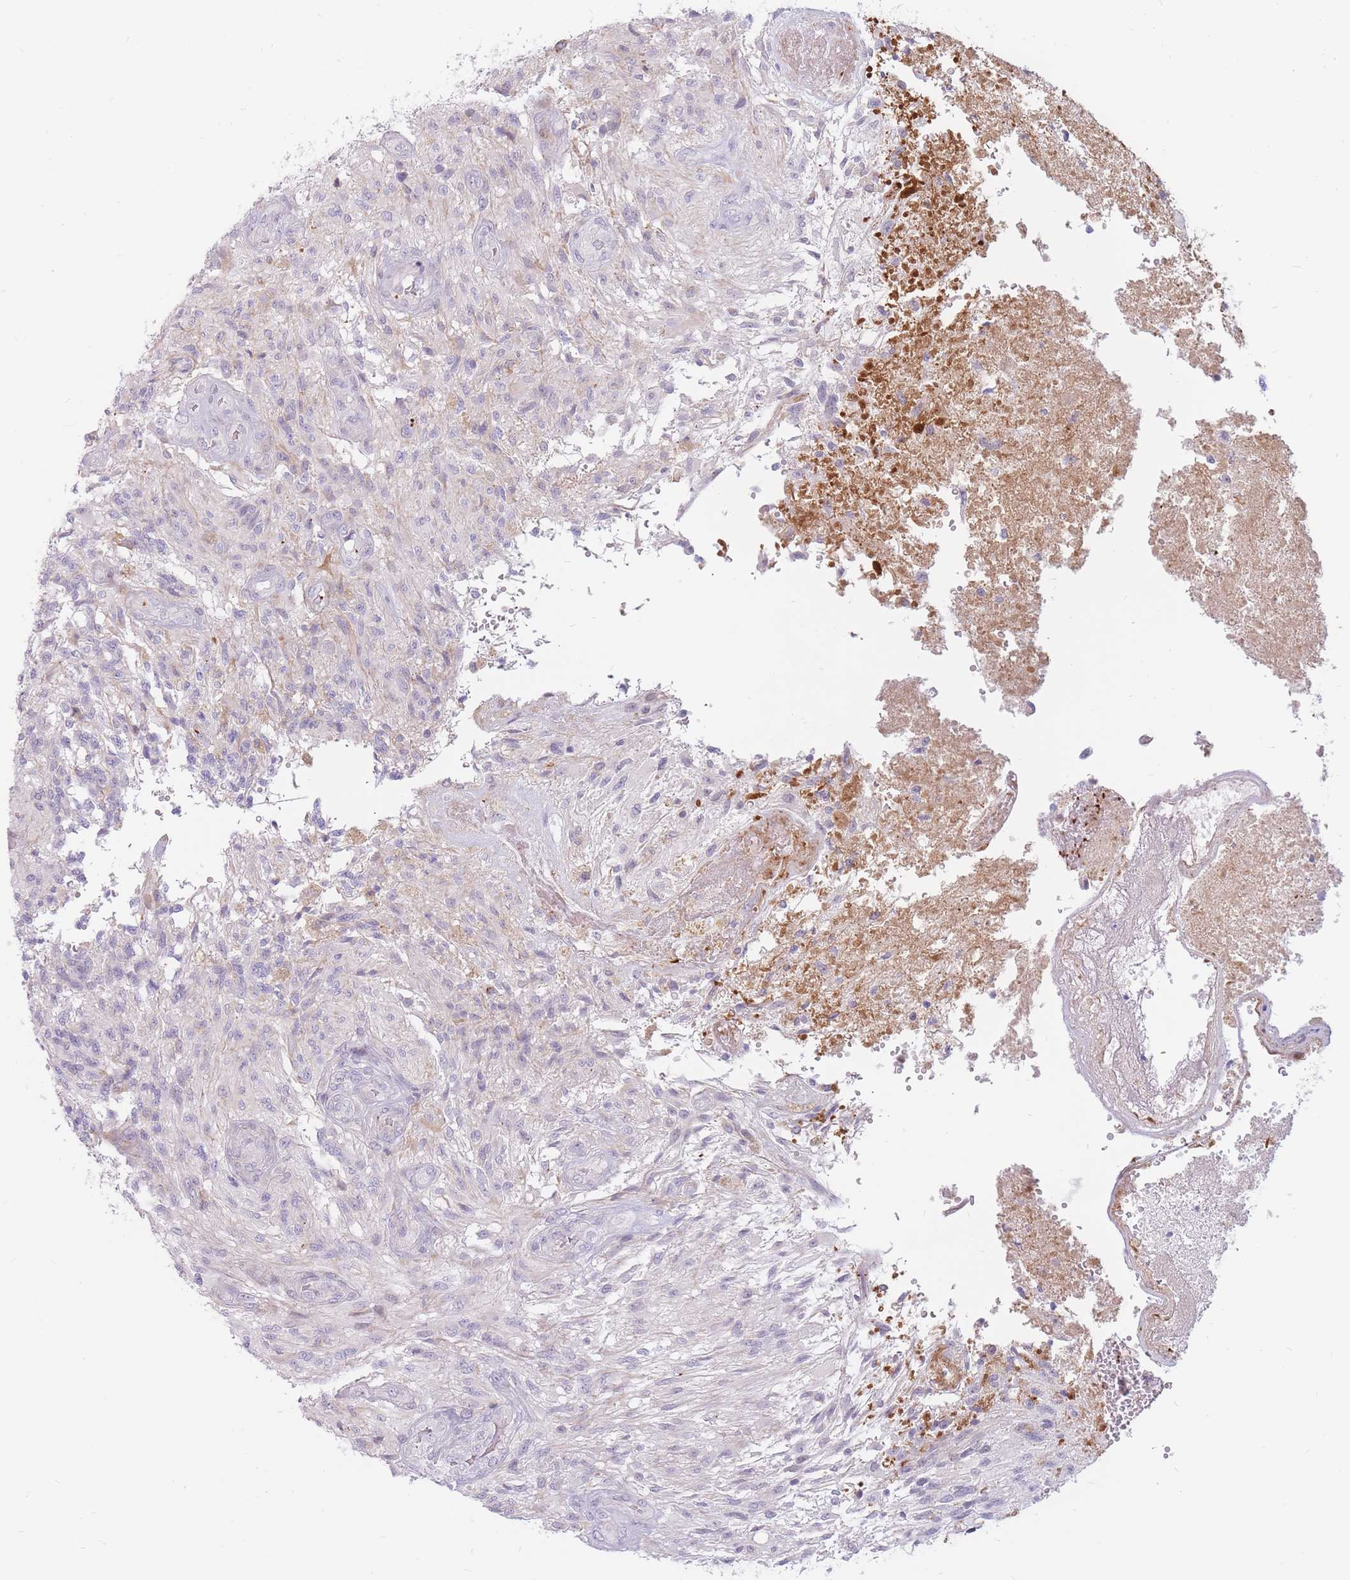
{"staining": {"intensity": "negative", "quantity": "none", "location": "none"}, "tissue": "glioma", "cell_type": "Tumor cells", "image_type": "cancer", "snomed": [{"axis": "morphology", "description": "Glioma, malignant, High grade"}, {"axis": "topography", "description": "Brain"}], "caption": "IHC histopathology image of neoplastic tissue: human glioma stained with DAB demonstrates no significant protein positivity in tumor cells.", "gene": "PTGDR", "patient": {"sex": "male", "age": 56}}